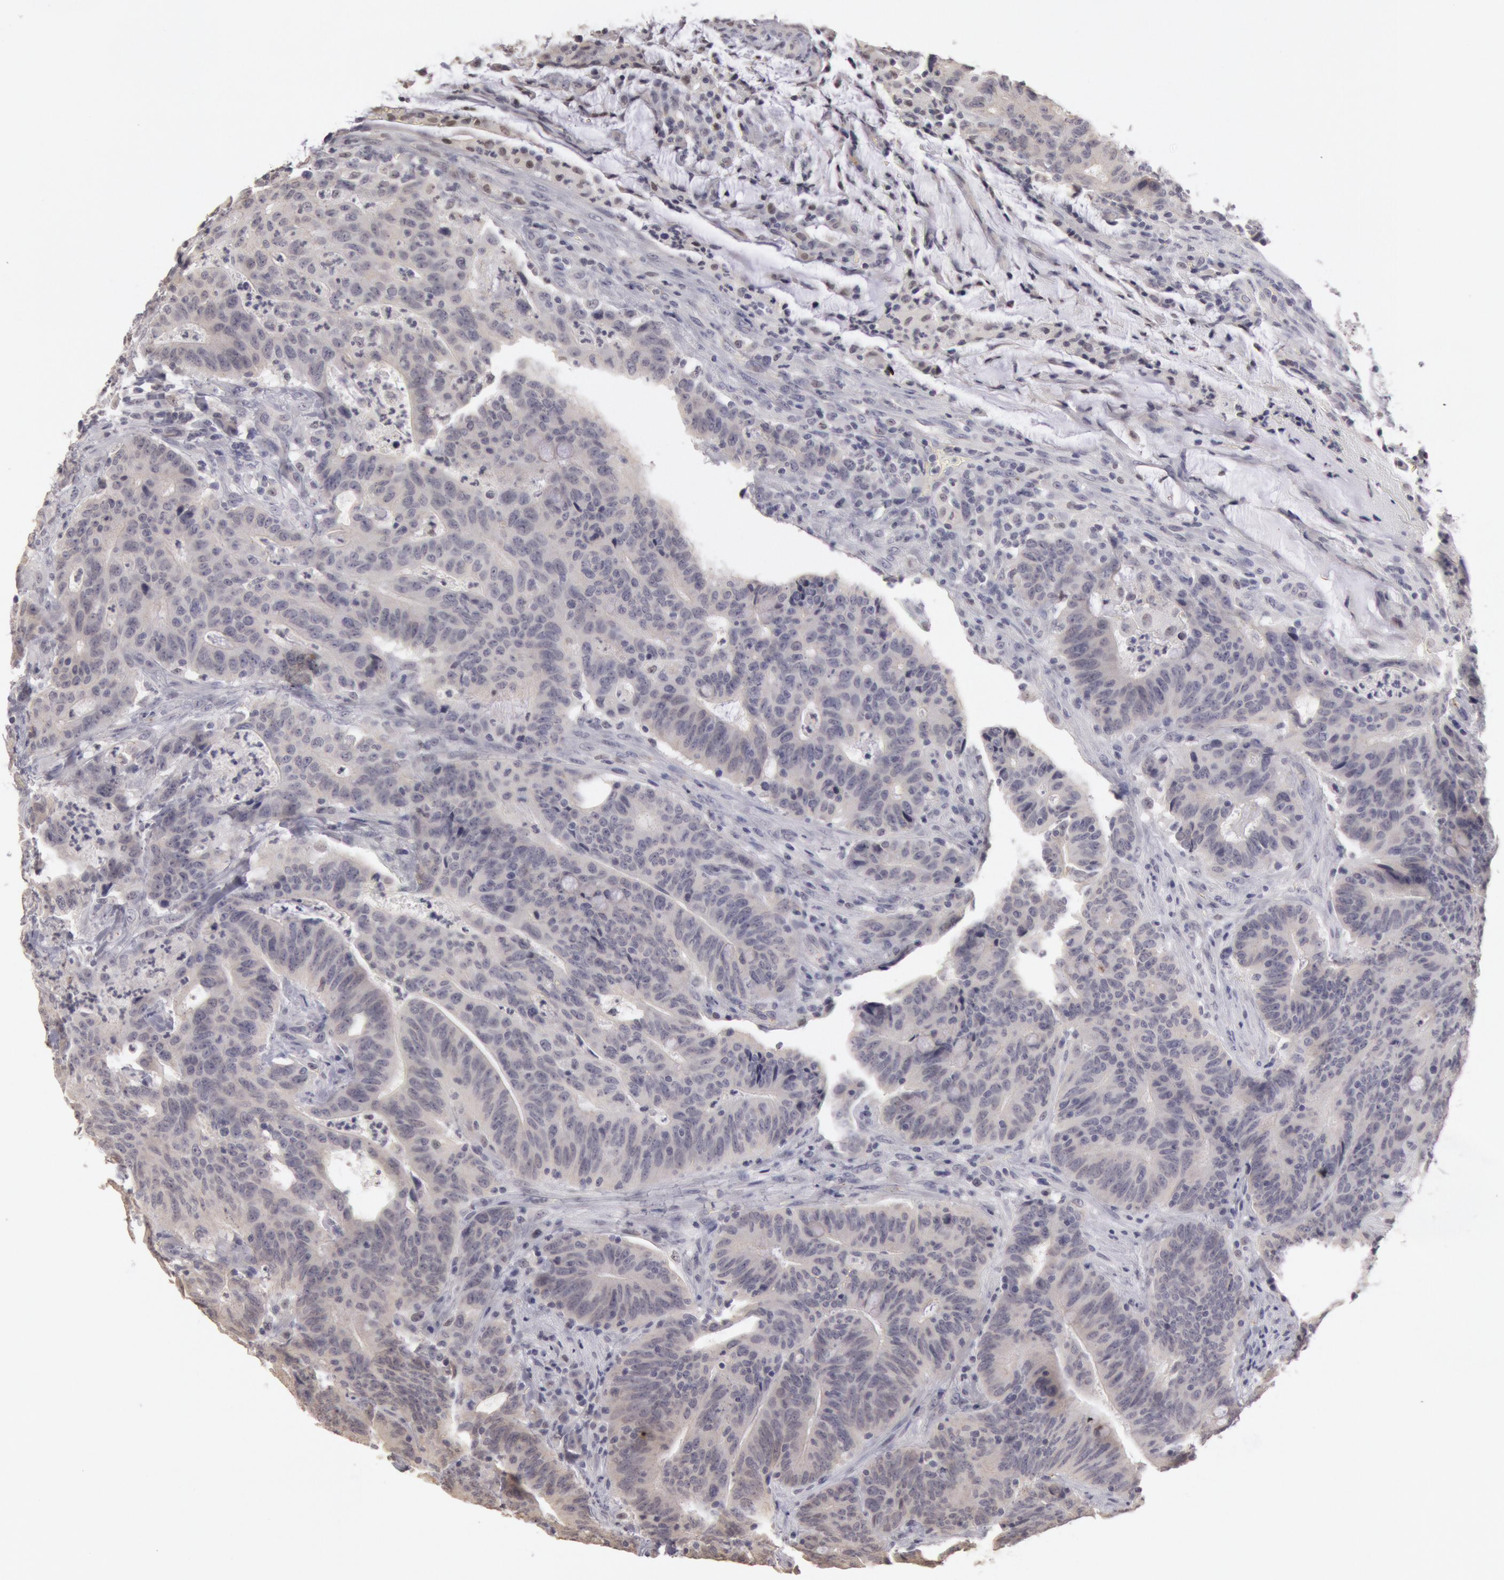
{"staining": {"intensity": "negative", "quantity": "none", "location": "none"}, "tissue": "colorectal cancer", "cell_type": "Tumor cells", "image_type": "cancer", "snomed": [{"axis": "morphology", "description": "Adenocarcinoma, NOS"}, {"axis": "topography", "description": "Colon"}], "caption": "Immunohistochemistry (IHC) micrograph of human colorectal cancer (adenocarcinoma) stained for a protein (brown), which reveals no positivity in tumor cells.", "gene": "RIMBP3C", "patient": {"sex": "male", "age": 54}}